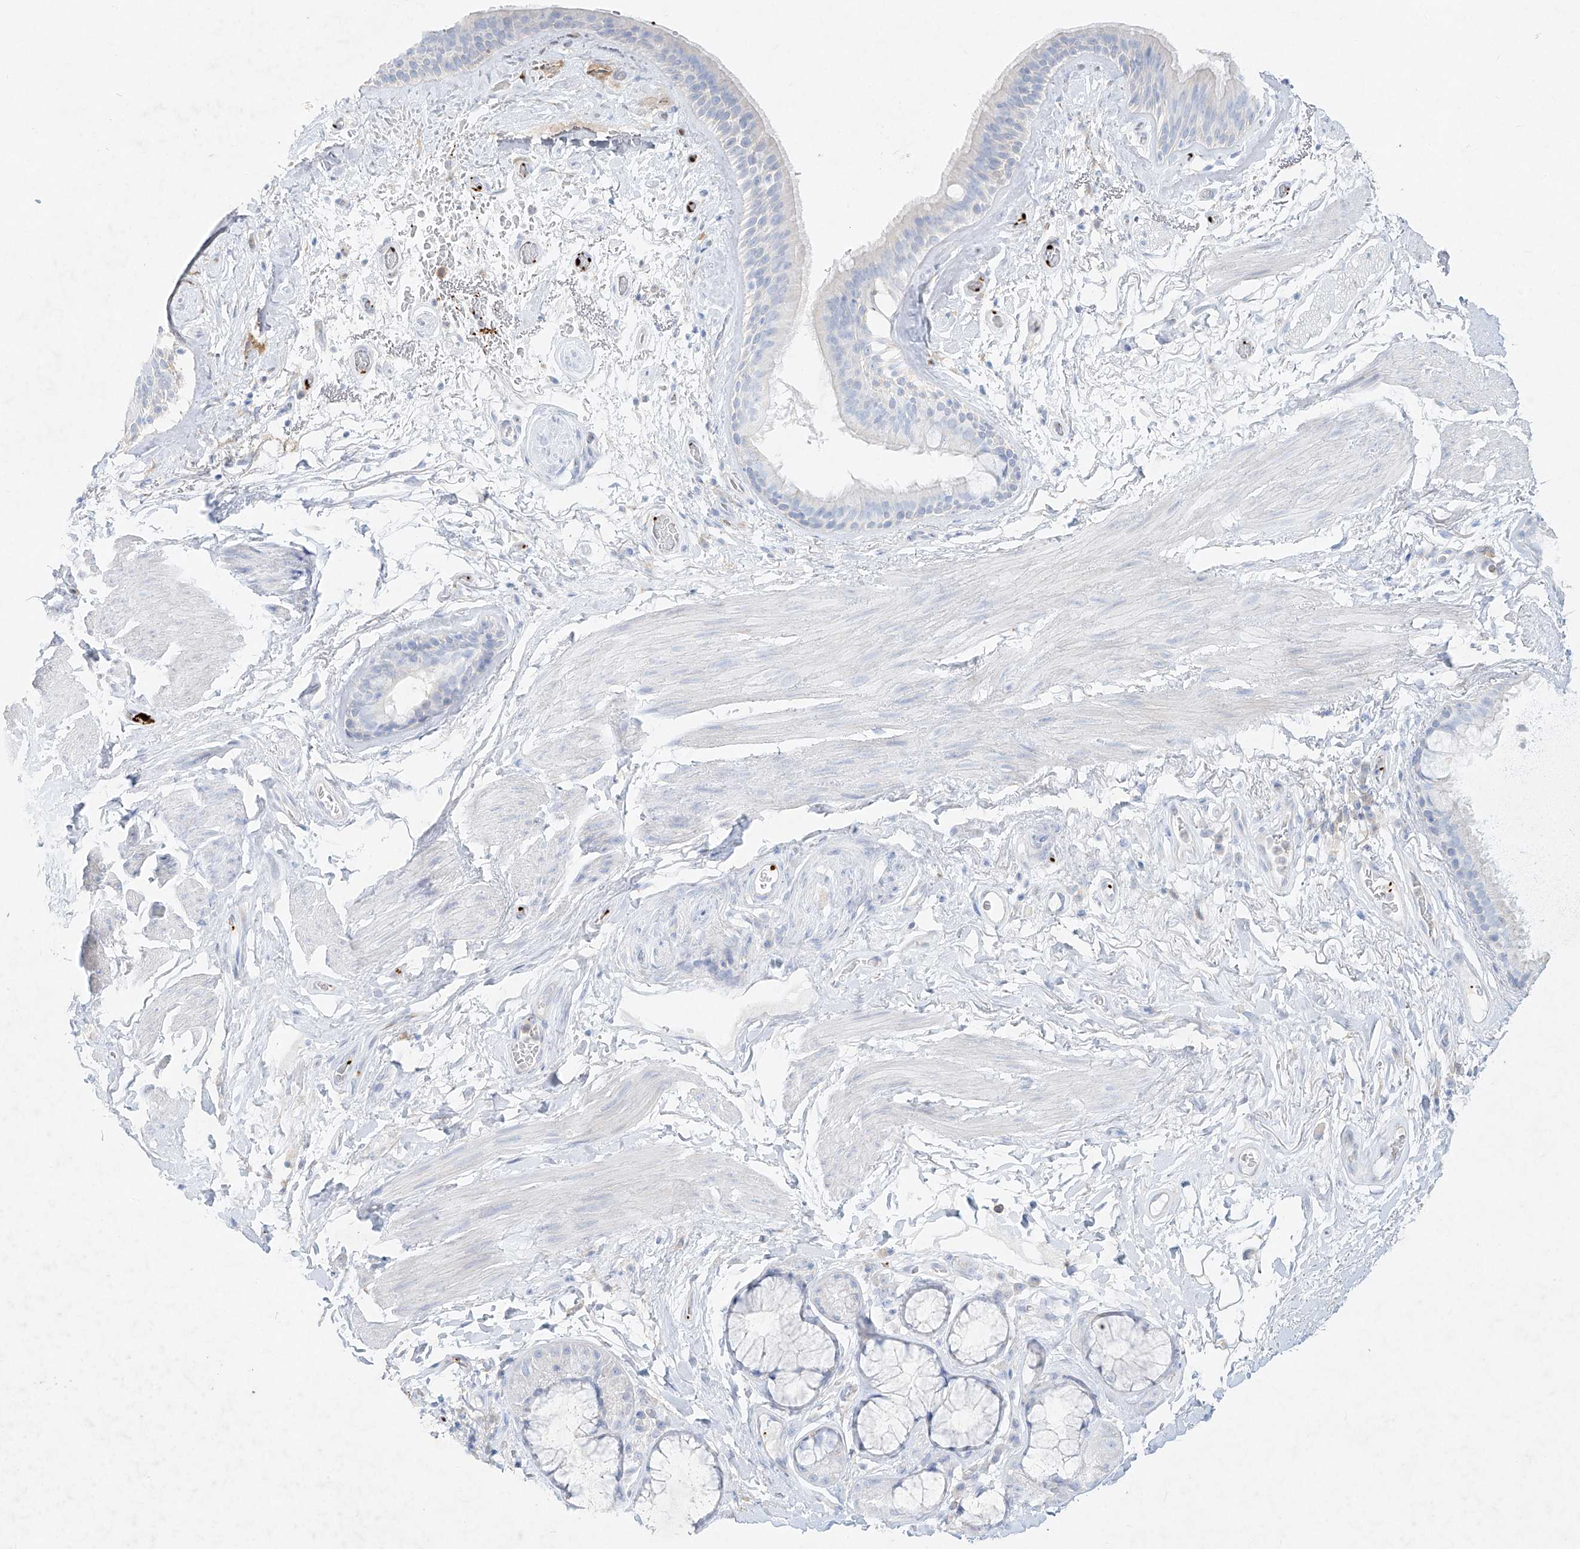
{"staining": {"intensity": "negative", "quantity": "none", "location": "none"}, "tissue": "bronchus", "cell_type": "Respiratory epithelial cells", "image_type": "normal", "snomed": [{"axis": "morphology", "description": "Normal tissue, NOS"}, {"axis": "topography", "description": "Cartilage tissue"}], "caption": "Bronchus was stained to show a protein in brown. There is no significant expression in respiratory epithelial cells. (DAB (3,3'-diaminobenzidine) immunohistochemistry (IHC), high magnification).", "gene": "PLEK", "patient": {"sex": "female", "age": 63}}